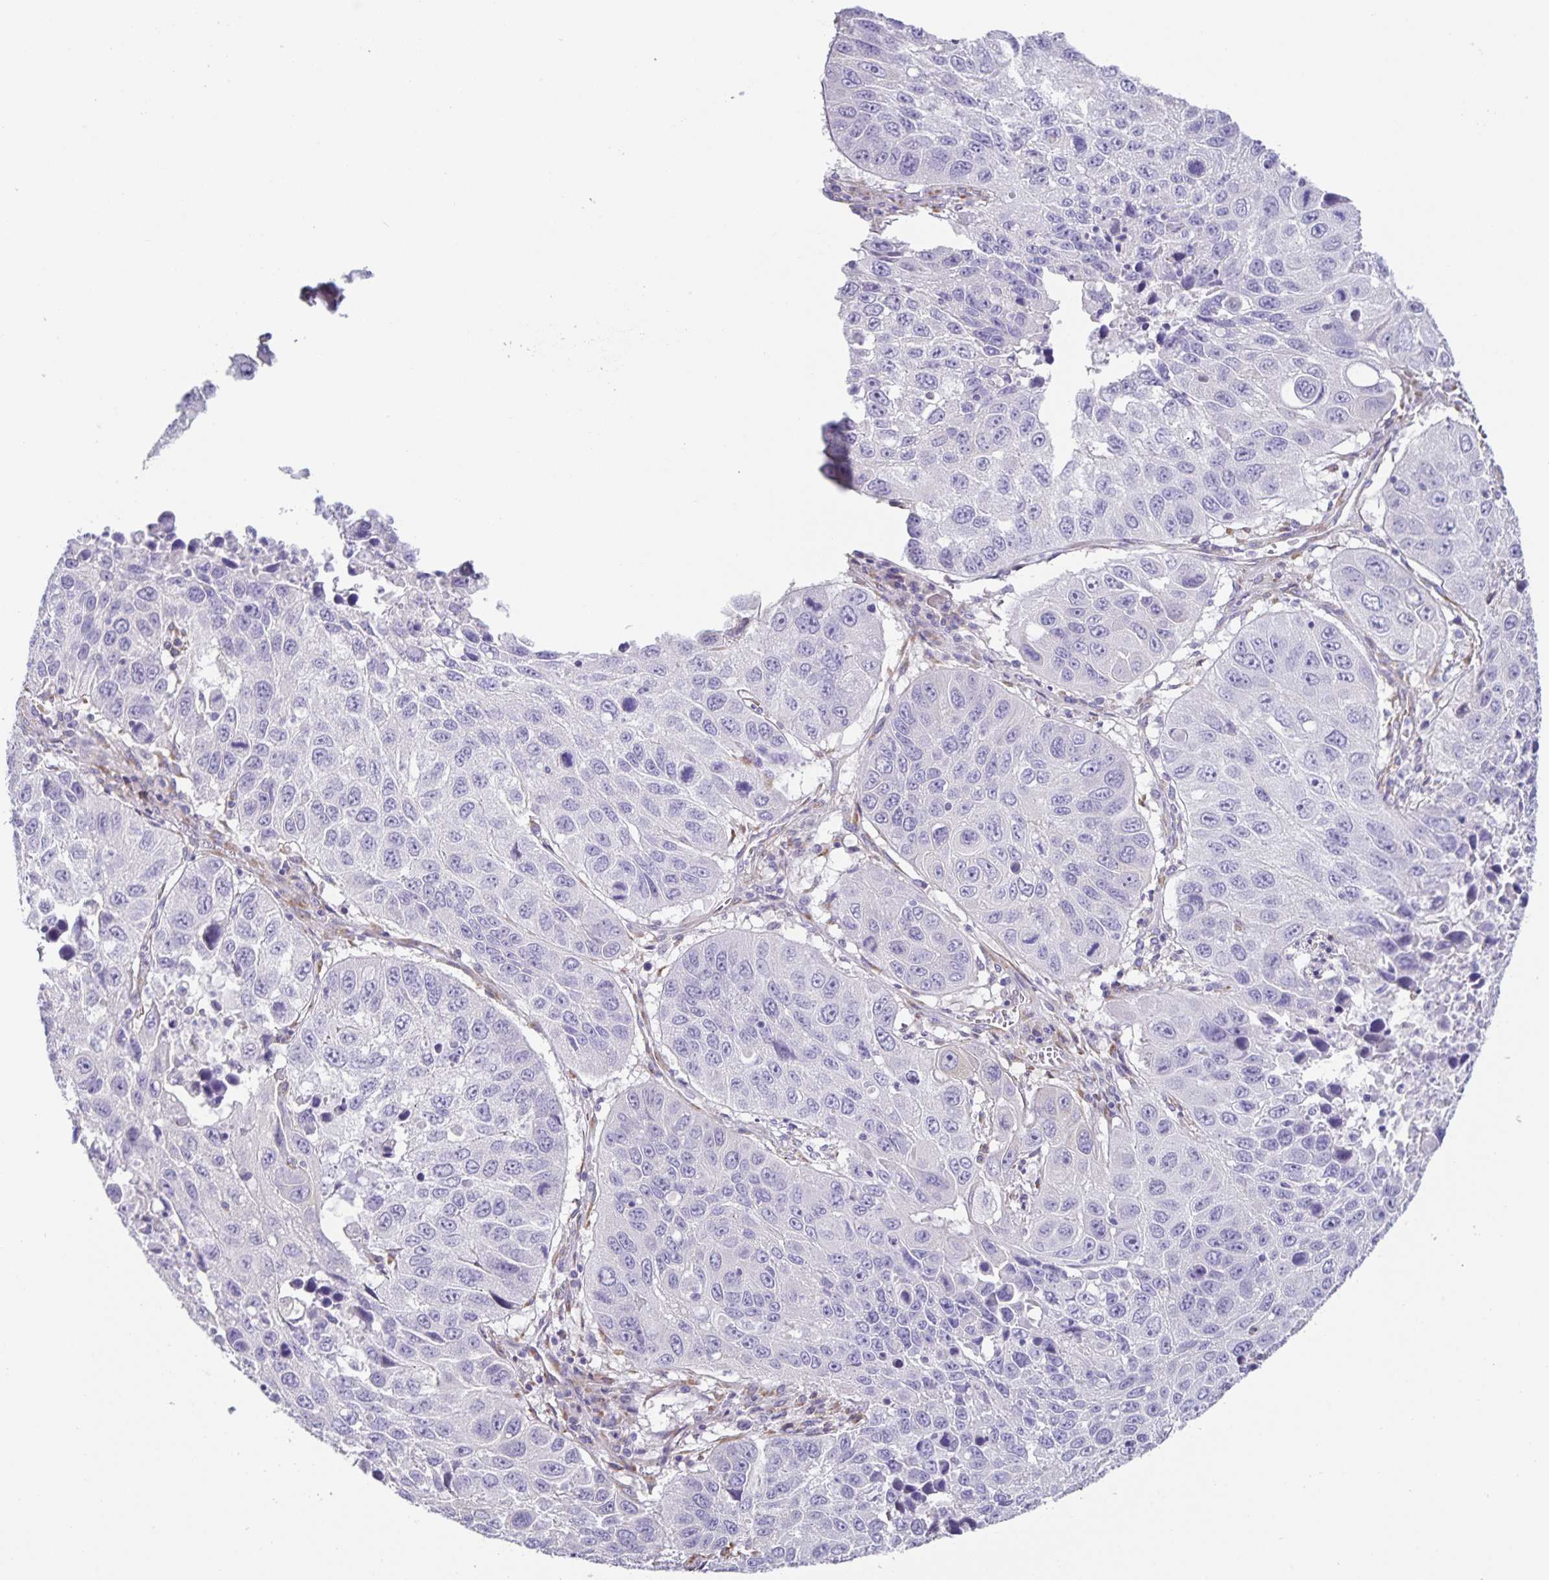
{"staining": {"intensity": "negative", "quantity": "none", "location": "none"}, "tissue": "lung cancer", "cell_type": "Tumor cells", "image_type": "cancer", "snomed": [{"axis": "morphology", "description": "Squamous cell carcinoma, NOS"}, {"axis": "topography", "description": "Lung"}], "caption": "Squamous cell carcinoma (lung) was stained to show a protein in brown. There is no significant positivity in tumor cells.", "gene": "PRR36", "patient": {"sex": "female", "age": 61}}